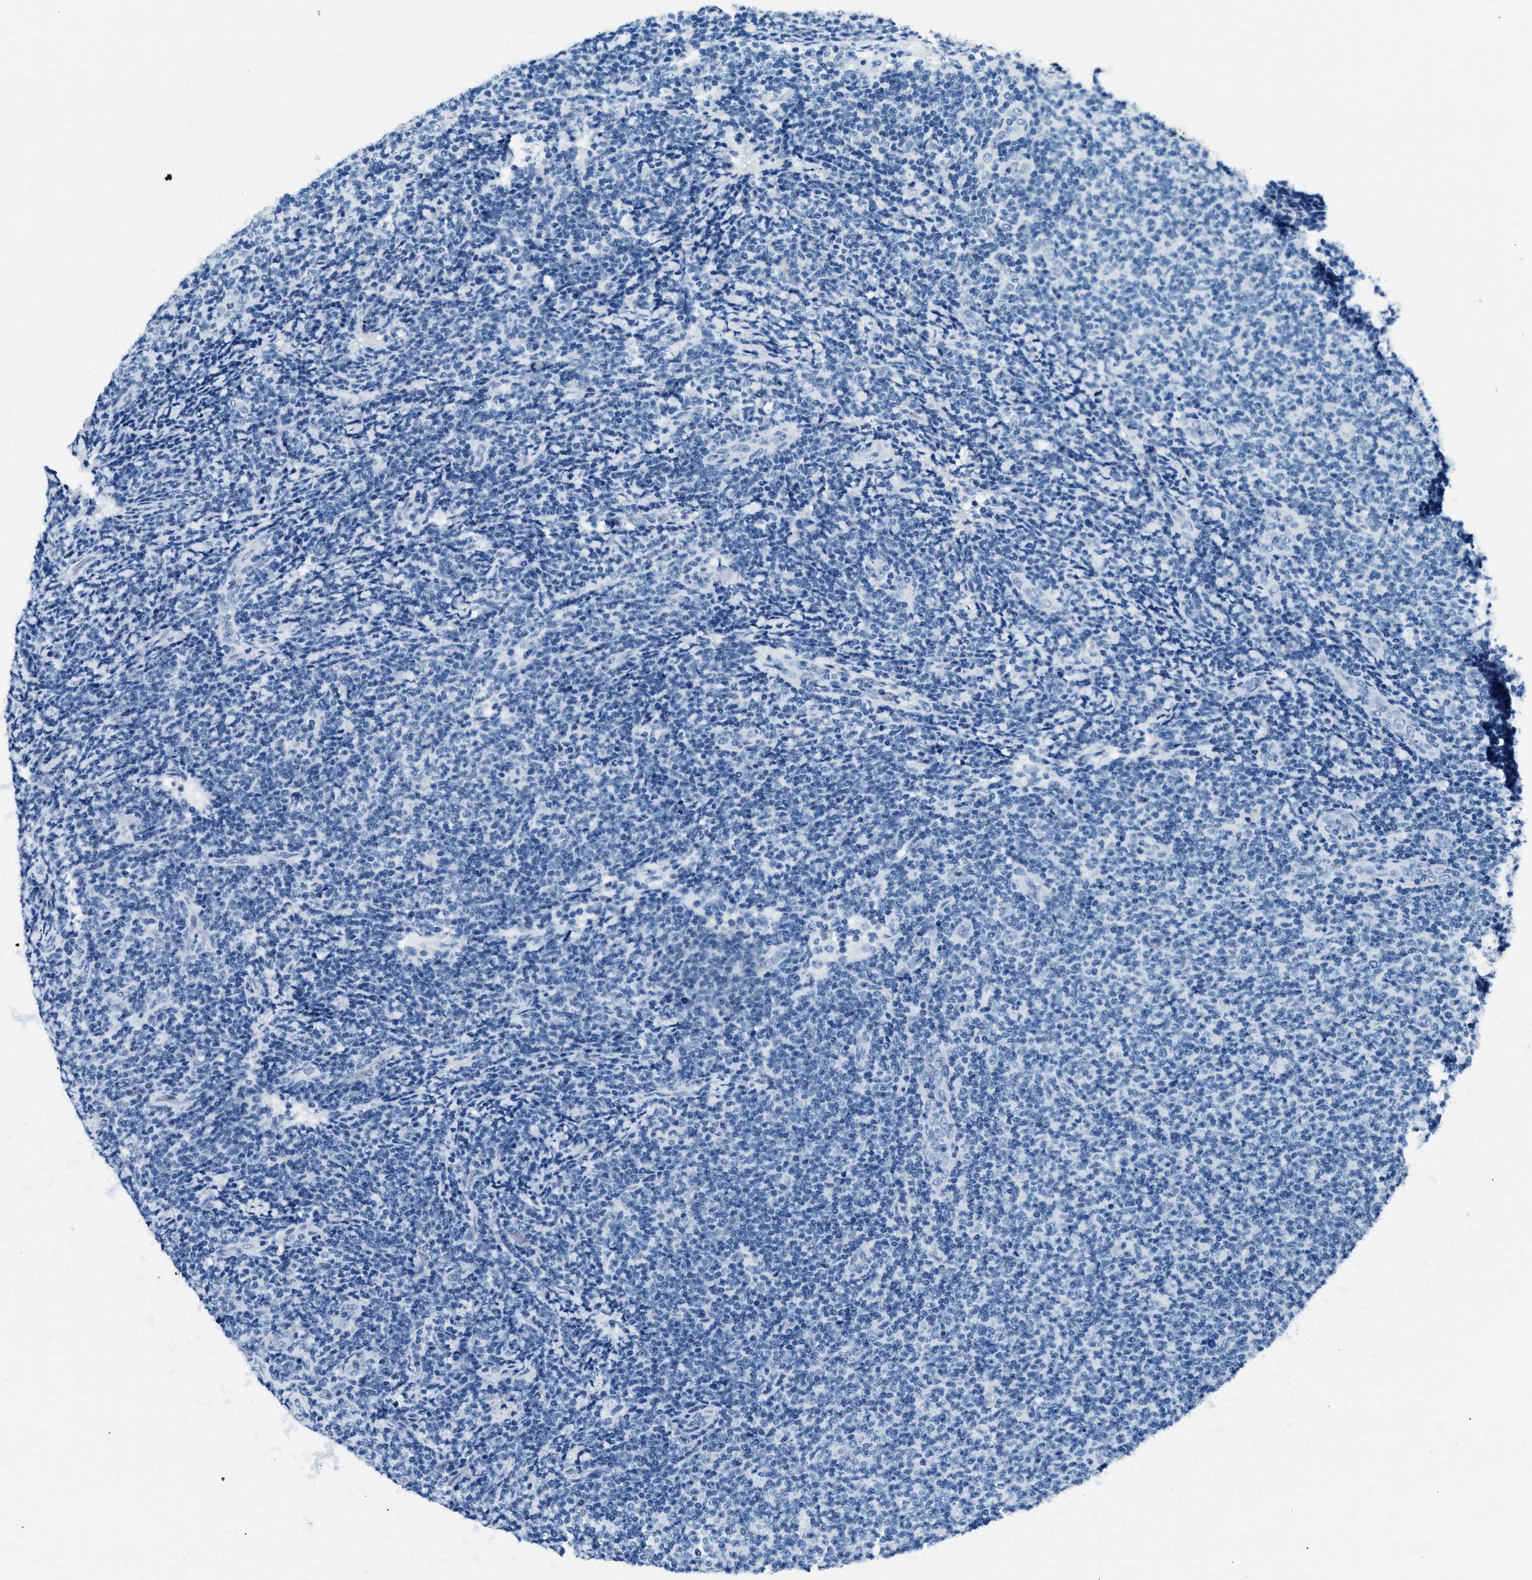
{"staining": {"intensity": "negative", "quantity": "none", "location": "none"}, "tissue": "lymphoma", "cell_type": "Tumor cells", "image_type": "cancer", "snomed": [{"axis": "morphology", "description": "Malignant lymphoma, non-Hodgkin's type, Low grade"}, {"axis": "topography", "description": "Lymph node"}], "caption": "There is no significant expression in tumor cells of lymphoma.", "gene": "CFAP20", "patient": {"sex": "male", "age": 66}}